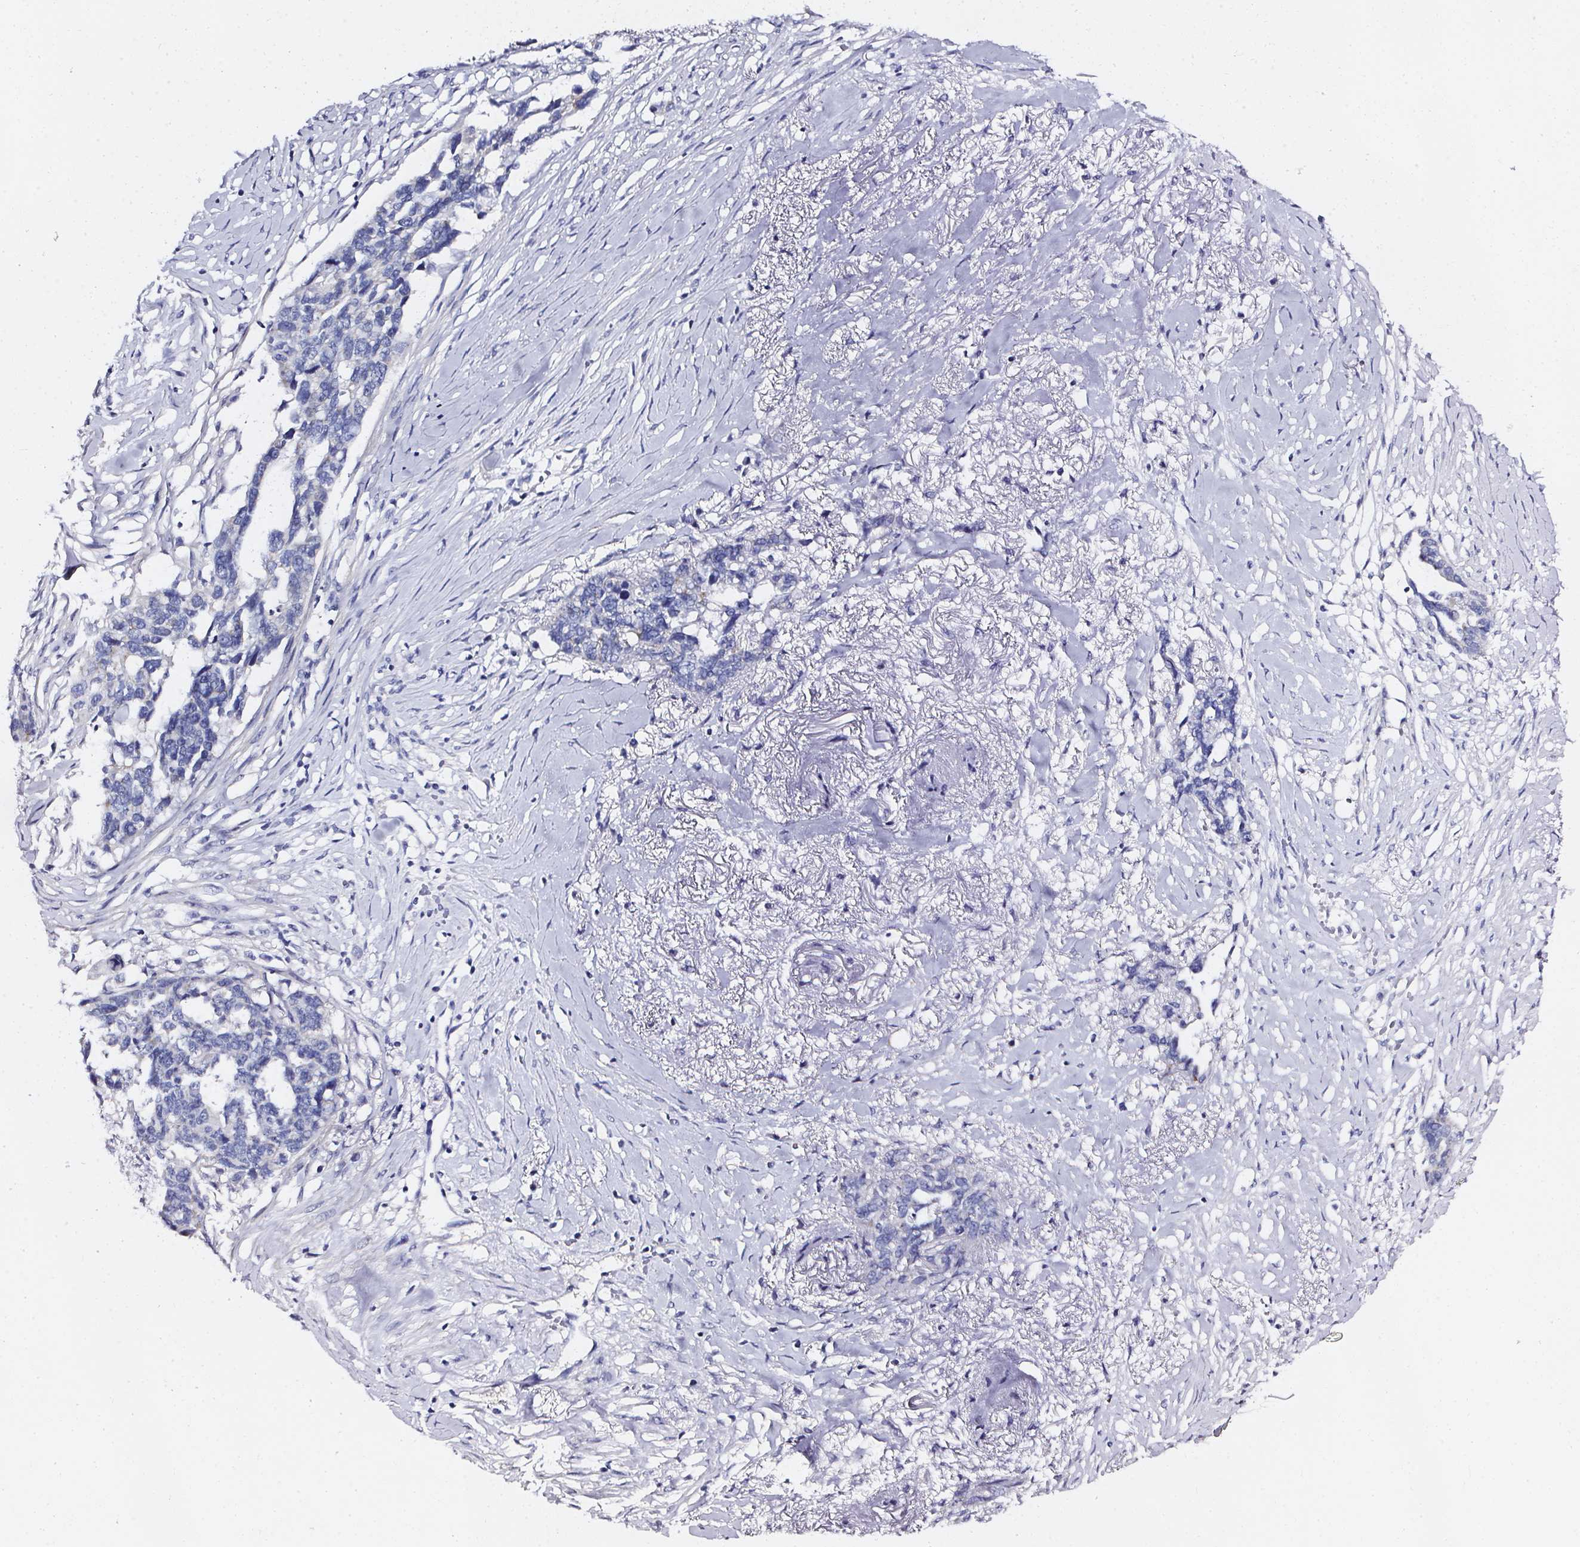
{"staining": {"intensity": "negative", "quantity": "none", "location": "none"}, "tissue": "ovarian cancer", "cell_type": "Tumor cells", "image_type": "cancer", "snomed": [{"axis": "morphology", "description": "Cystadenocarcinoma, serous, NOS"}, {"axis": "topography", "description": "Ovary"}], "caption": "DAB immunohistochemical staining of ovarian cancer (serous cystadenocarcinoma) demonstrates no significant staining in tumor cells. (Brightfield microscopy of DAB immunohistochemistry (IHC) at high magnification).", "gene": "ELAVL2", "patient": {"sex": "female", "age": 69}}